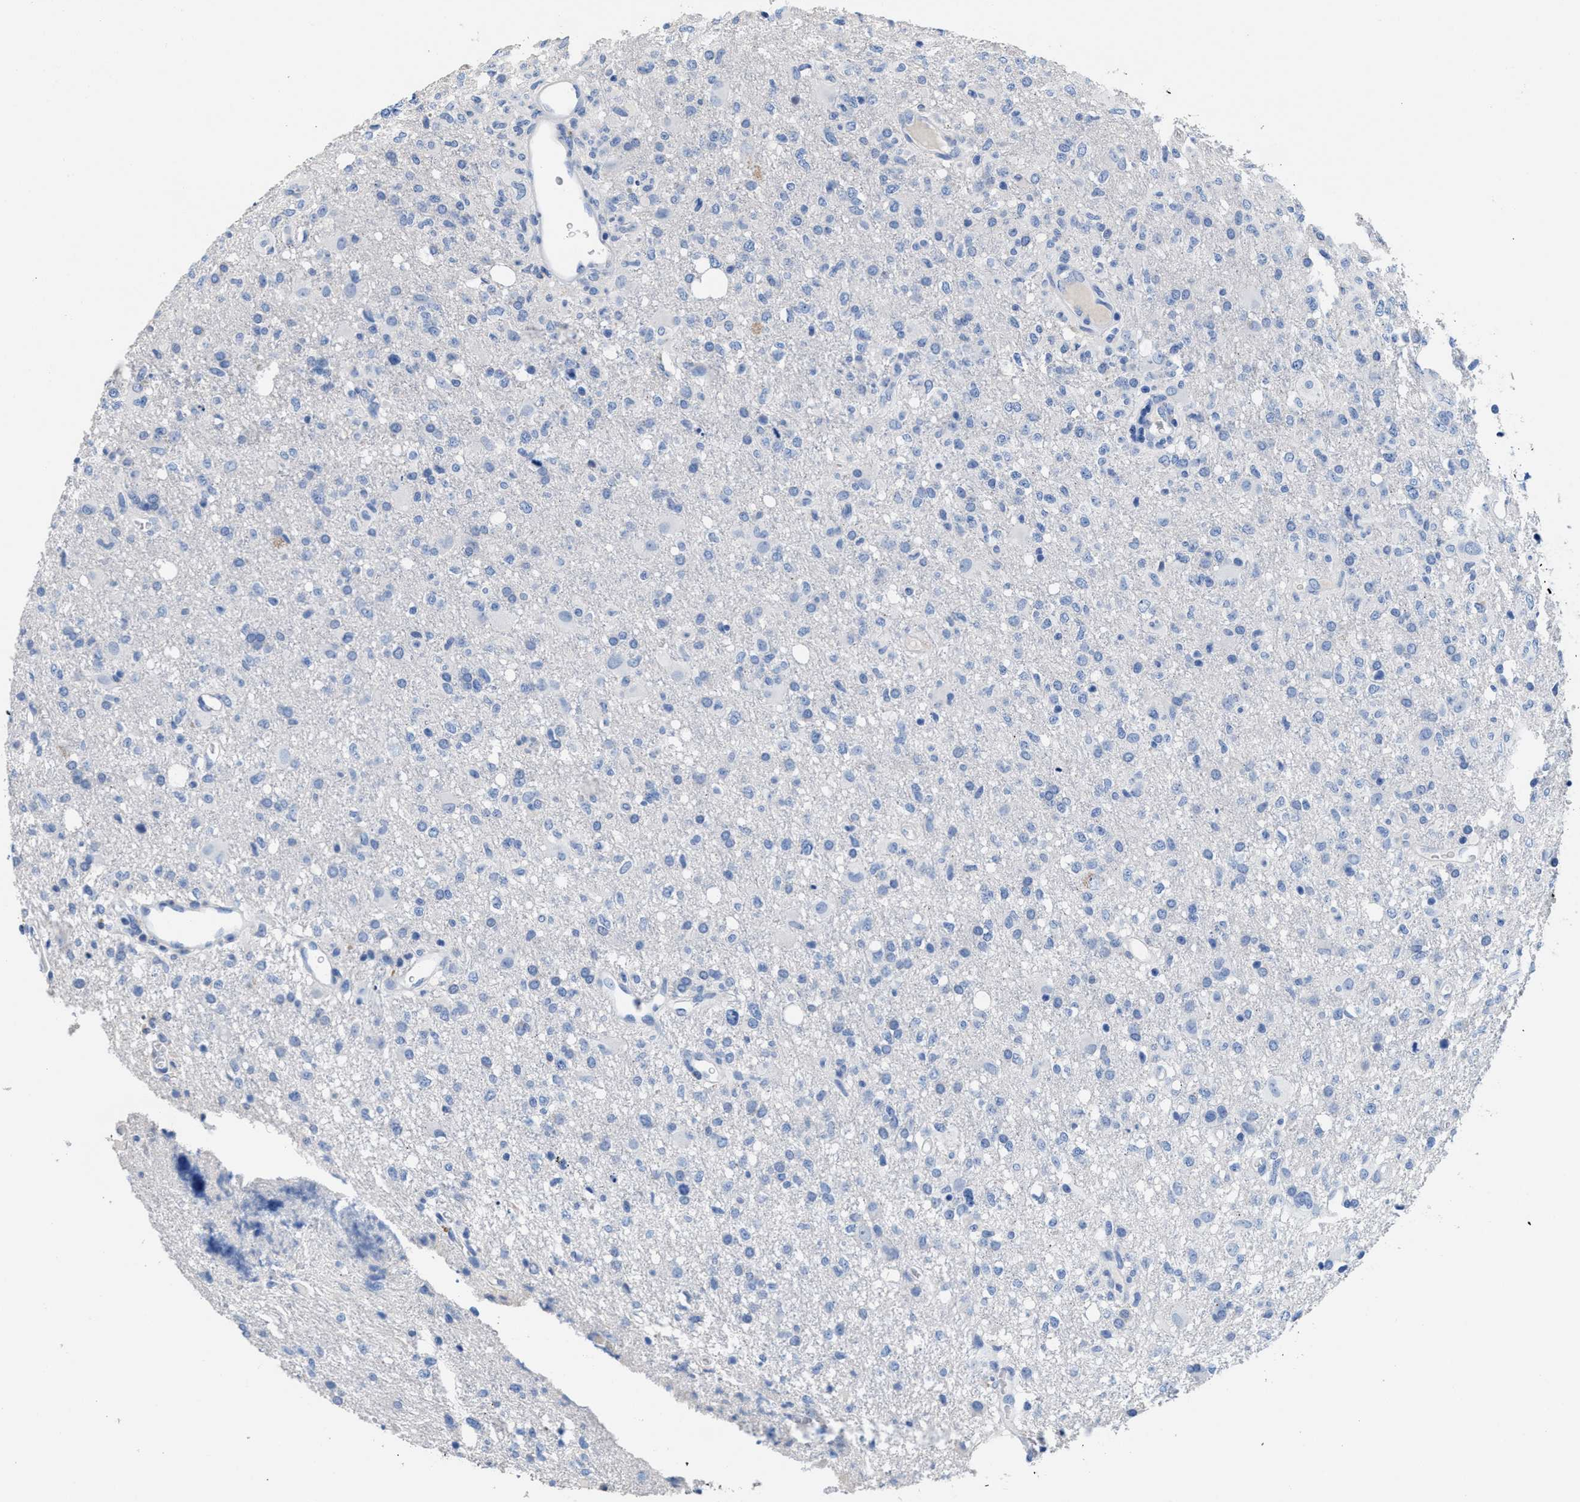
{"staining": {"intensity": "negative", "quantity": "none", "location": "none"}, "tissue": "glioma", "cell_type": "Tumor cells", "image_type": "cancer", "snomed": [{"axis": "morphology", "description": "Glioma, malignant, High grade"}, {"axis": "topography", "description": "Brain"}], "caption": "The photomicrograph displays no staining of tumor cells in malignant high-grade glioma. (Stains: DAB (3,3'-diaminobenzidine) immunohistochemistry (IHC) with hematoxylin counter stain, Microscopy: brightfield microscopy at high magnification).", "gene": "SLFN13", "patient": {"sex": "female", "age": 57}}